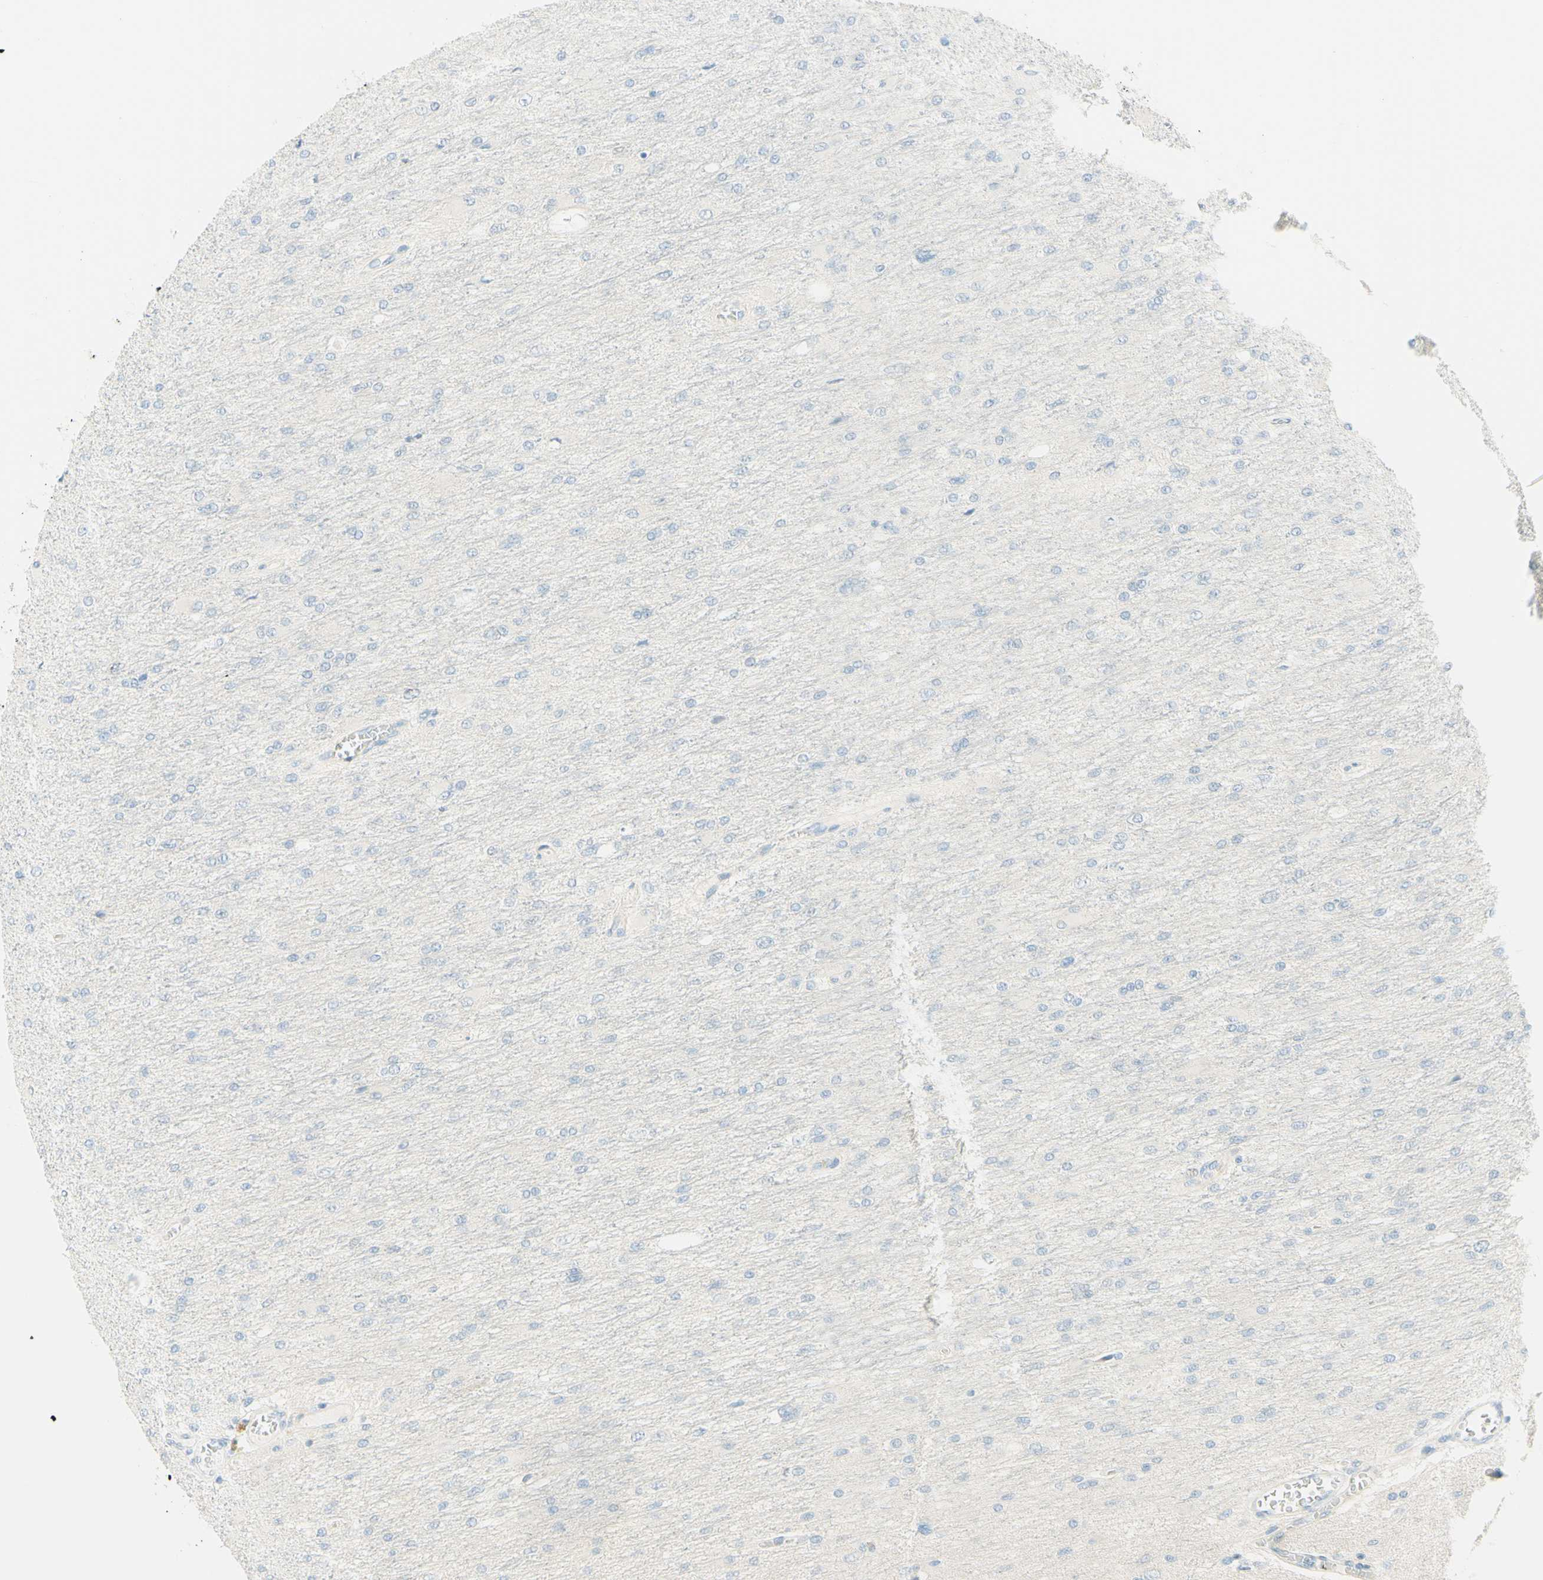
{"staining": {"intensity": "negative", "quantity": "none", "location": "none"}, "tissue": "glioma", "cell_type": "Tumor cells", "image_type": "cancer", "snomed": [{"axis": "morphology", "description": "Glioma, malignant, High grade"}, {"axis": "topography", "description": "Cerebral cortex"}], "caption": "The image reveals no staining of tumor cells in glioma. Nuclei are stained in blue.", "gene": "TMEM132D", "patient": {"sex": "female", "age": 36}}